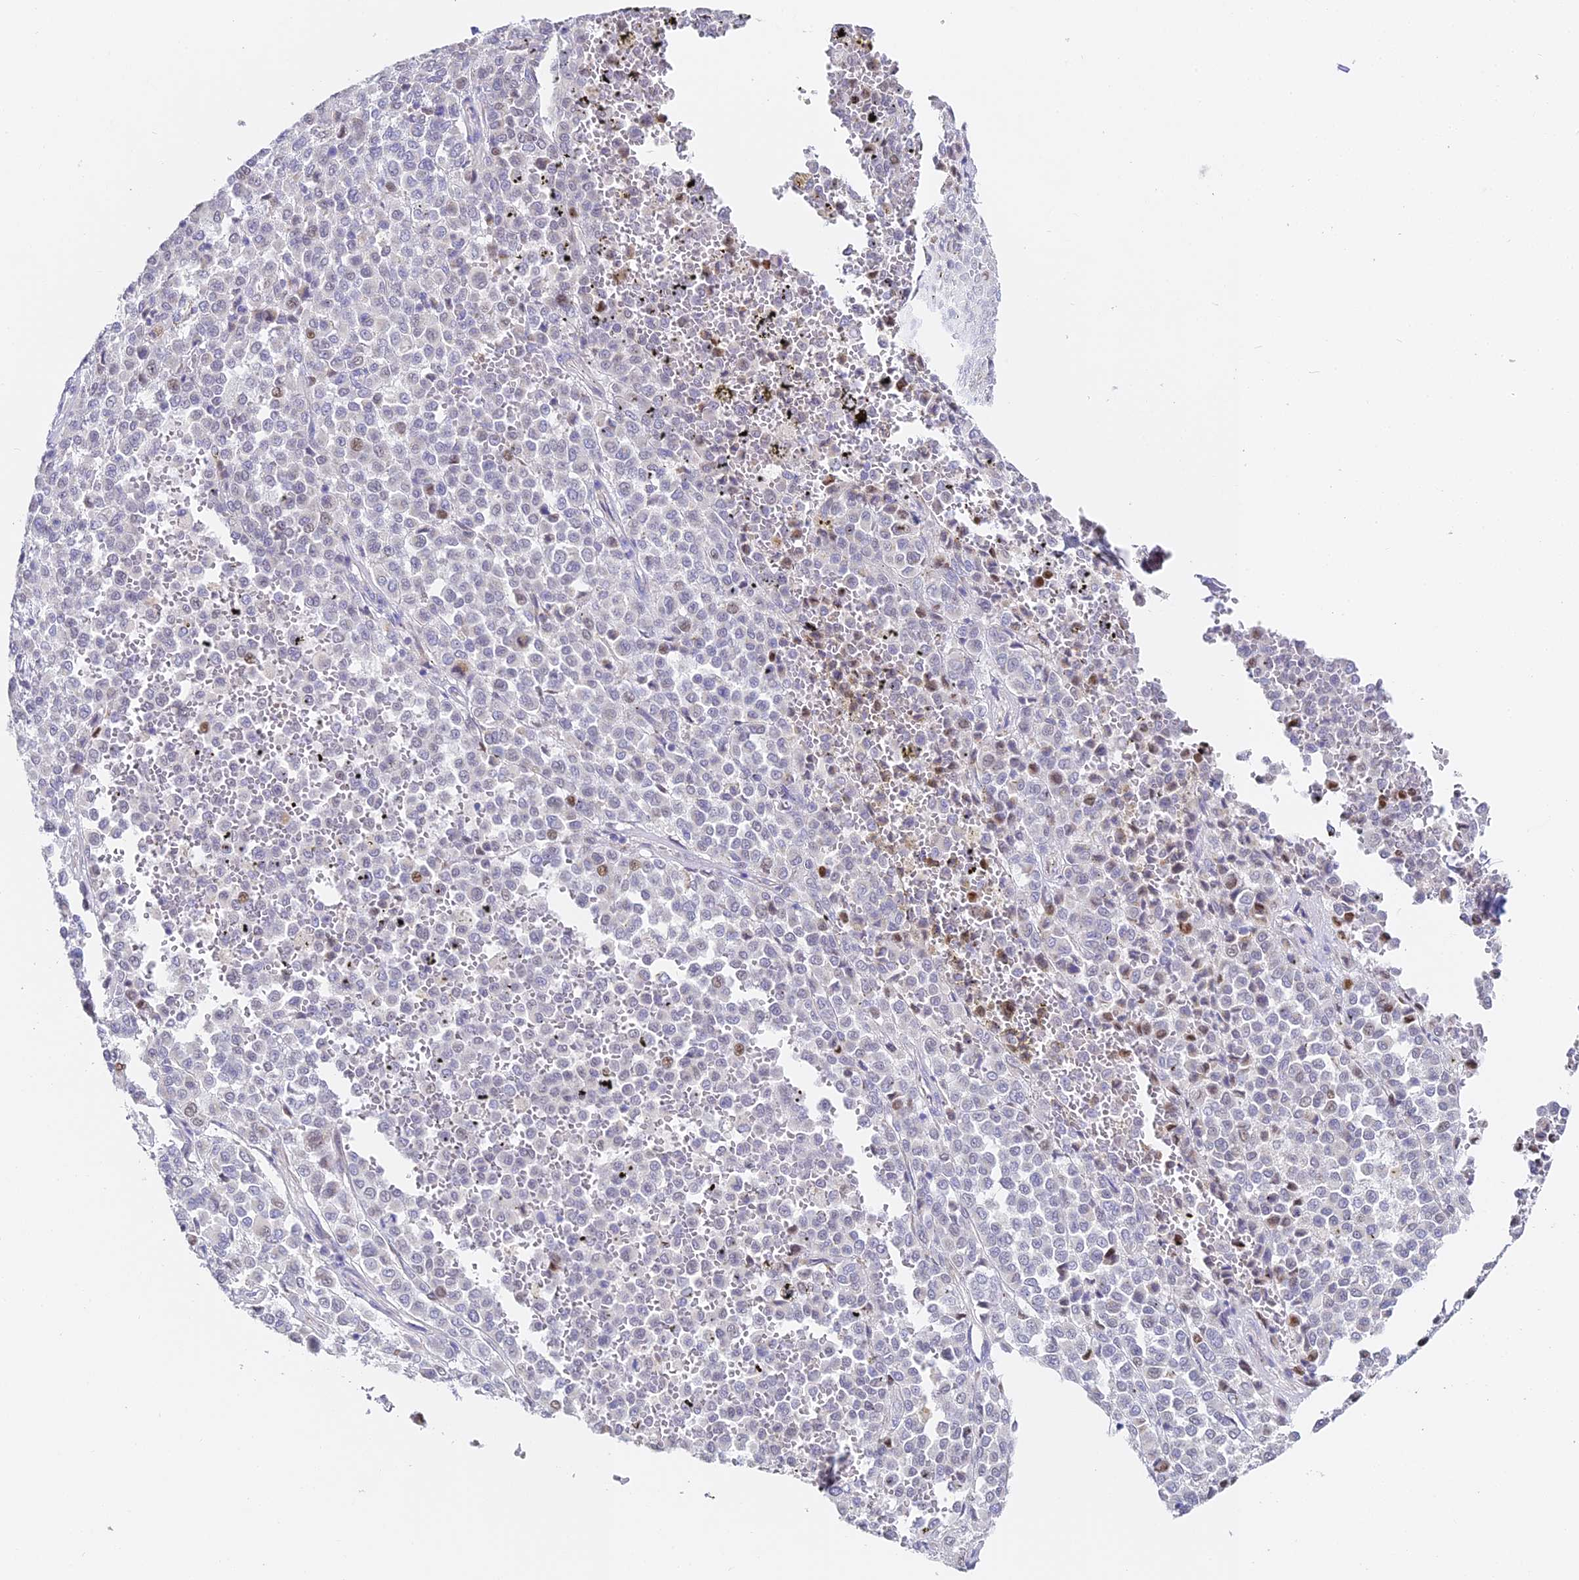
{"staining": {"intensity": "moderate", "quantity": "<25%", "location": "nuclear"}, "tissue": "melanoma", "cell_type": "Tumor cells", "image_type": "cancer", "snomed": [{"axis": "morphology", "description": "Malignant melanoma, Metastatic site"}, {"axis": "topography", "description": "Pancreas"}], "caption": "Approximately <25% of tumor cells in melanoma exhibit moderate nuclear protein expression as visualized by brown immunohistochemical staining.", "gene": "SERP1", "patient": {"sex": "female", "age": 30}}